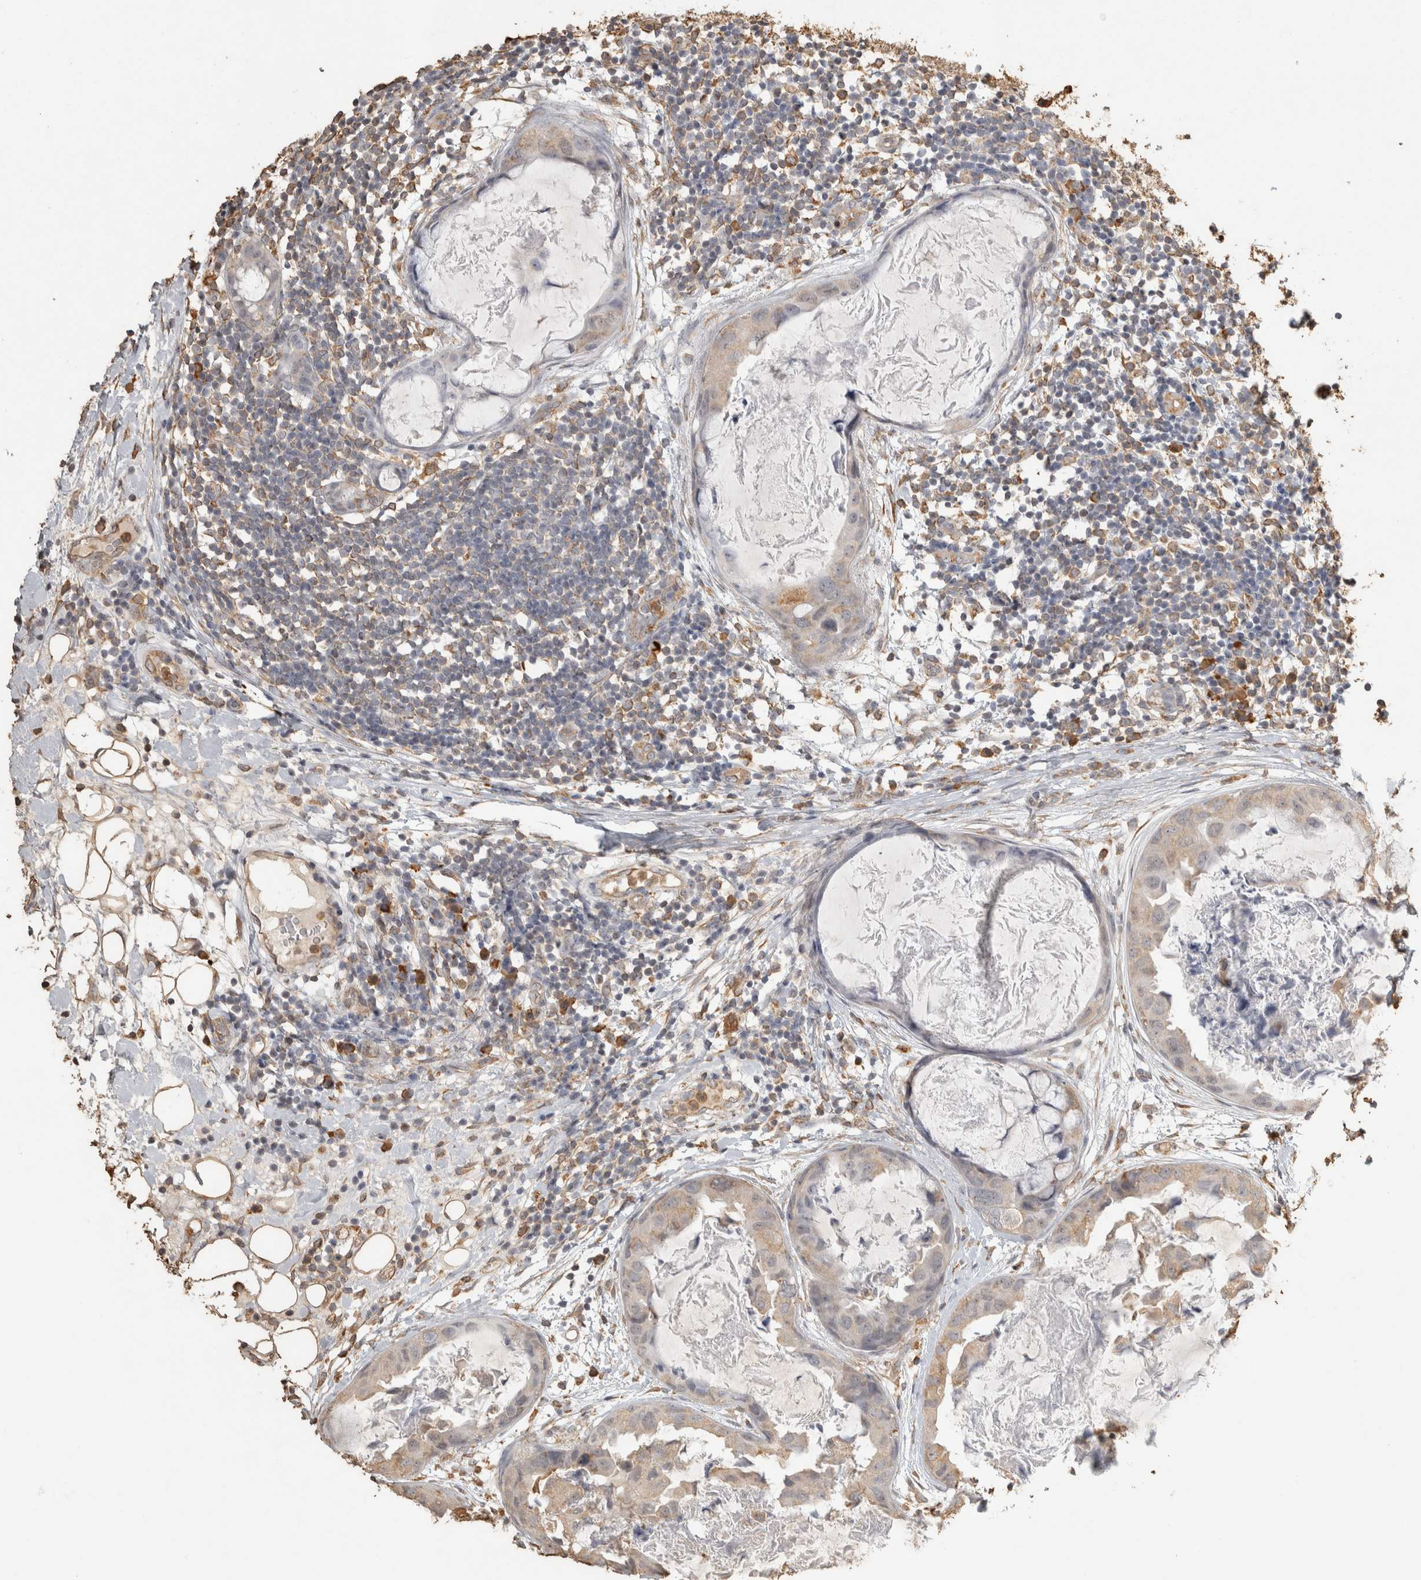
{"staining": {"intensity": "weak", "quantity": "<25%", "location": "cytoplasmic/membranous"}, "tissue": "breast cancer", "cell_type": "Tumor cells", "image_type": "cancer", "snomed": [{"axis": "morphology", "description": "Duct carcinoma"}, {"axis": "topography", "description": "Breast"}], "caption": "Immunohistochemistry (IHC) histopathology image of neoplastic tissue: breast cancer (invasive ductal carcinoma) stained with DAB displays no significant protein positivity in tumor cells. The staining is performed using DAB (3,3'-diaminobenzidine) brown chromogen with nuclei counter-stained in using hematoxylin.", "gene": "REPS2", "patient": {"sex": "female", "age": 40}}